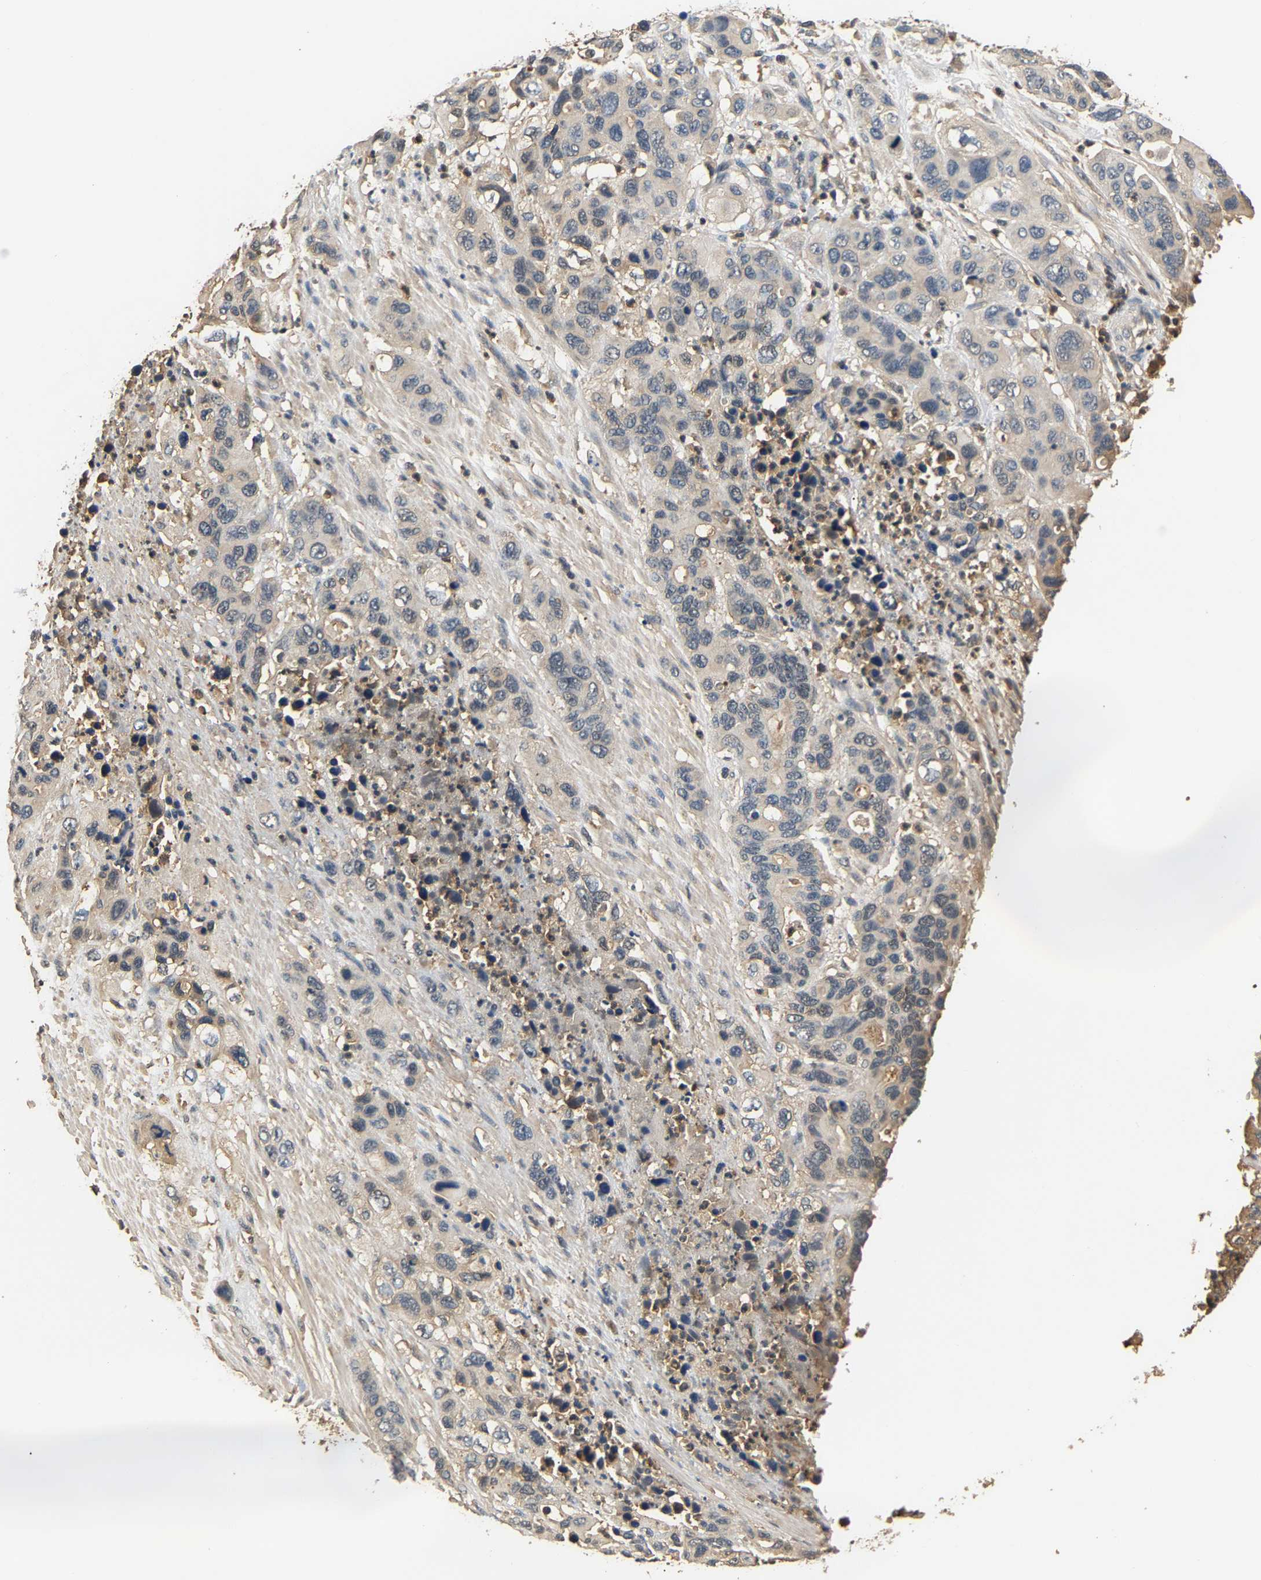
{"staining": {"intensity": "negative", "quantity": "none", "location": "none"}, "tissue": "pancreatic cancer", "cell_type": "Tumor cells", "image_type": "cancer", "snomed": [{"axis": "morphology", "description": "Normal tissue, NOS"}, {"axis": "morphology", "description": "Adenocarcinoma, NOS"}, {"axis": "topography", "description": "Pancreas"}], "caption": "Immunohistochemistry (IHC) of human pancreatic cancer (adenocarcinoma) displays no expression in tumor cells.", "gene": "GPI", "patient": {"sex": "female", "age": 71}}